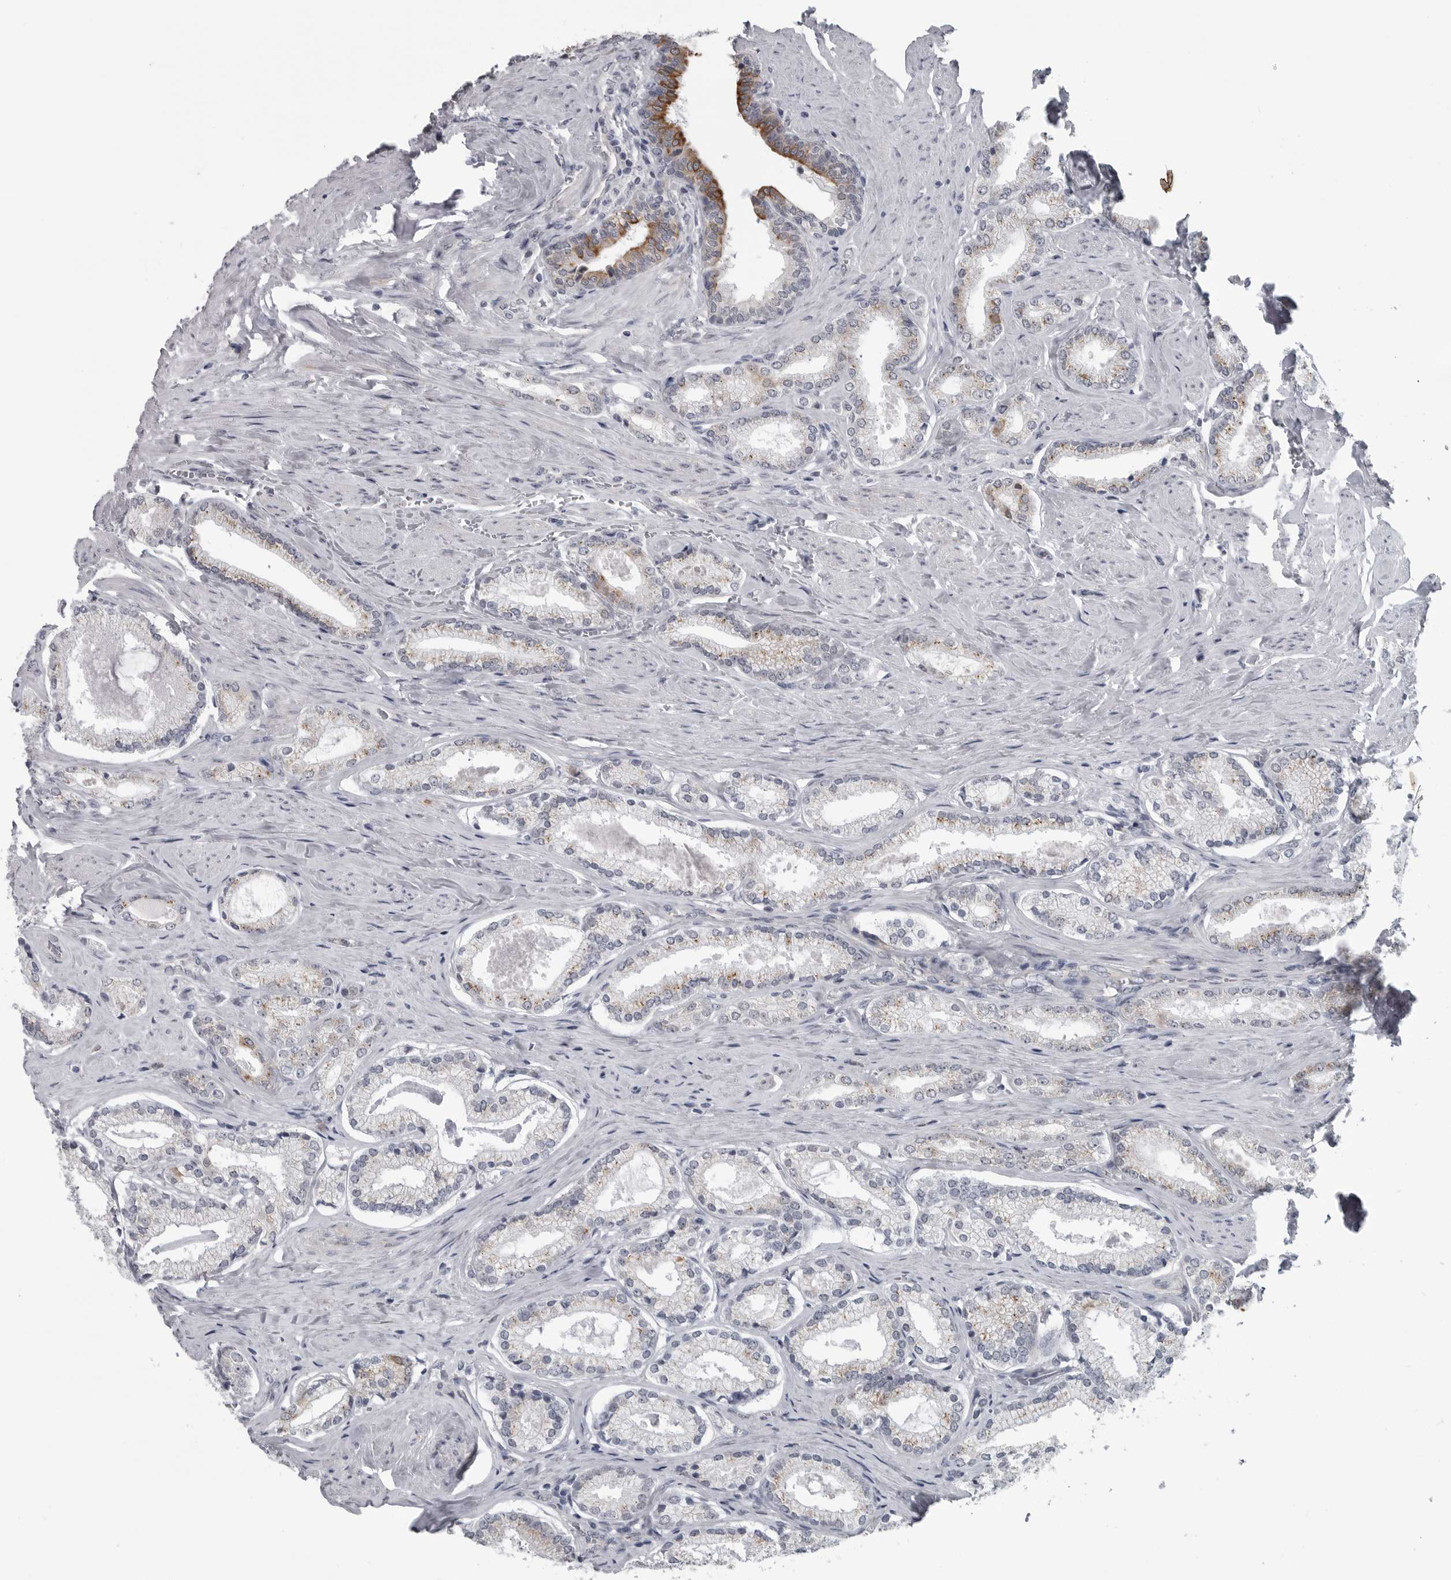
{"staining": {"intensity": "negative", "quantity": "none", "location": "none"}, "tissue": "prostate cancer", "cell_type": "Tumor cells", "image_type": "cancer", "snomed": [{"axis": "morphology", "description": "Adenocarcinoma, Low grade"}, {"axis": "topography", "description": "Prostate"}], "caption": "There is no significant expression in tumor cells of prostate adenocarcinoma (low-grade).", "gene": "MYOC", "patient": {"sex": "male", "age": 71}}